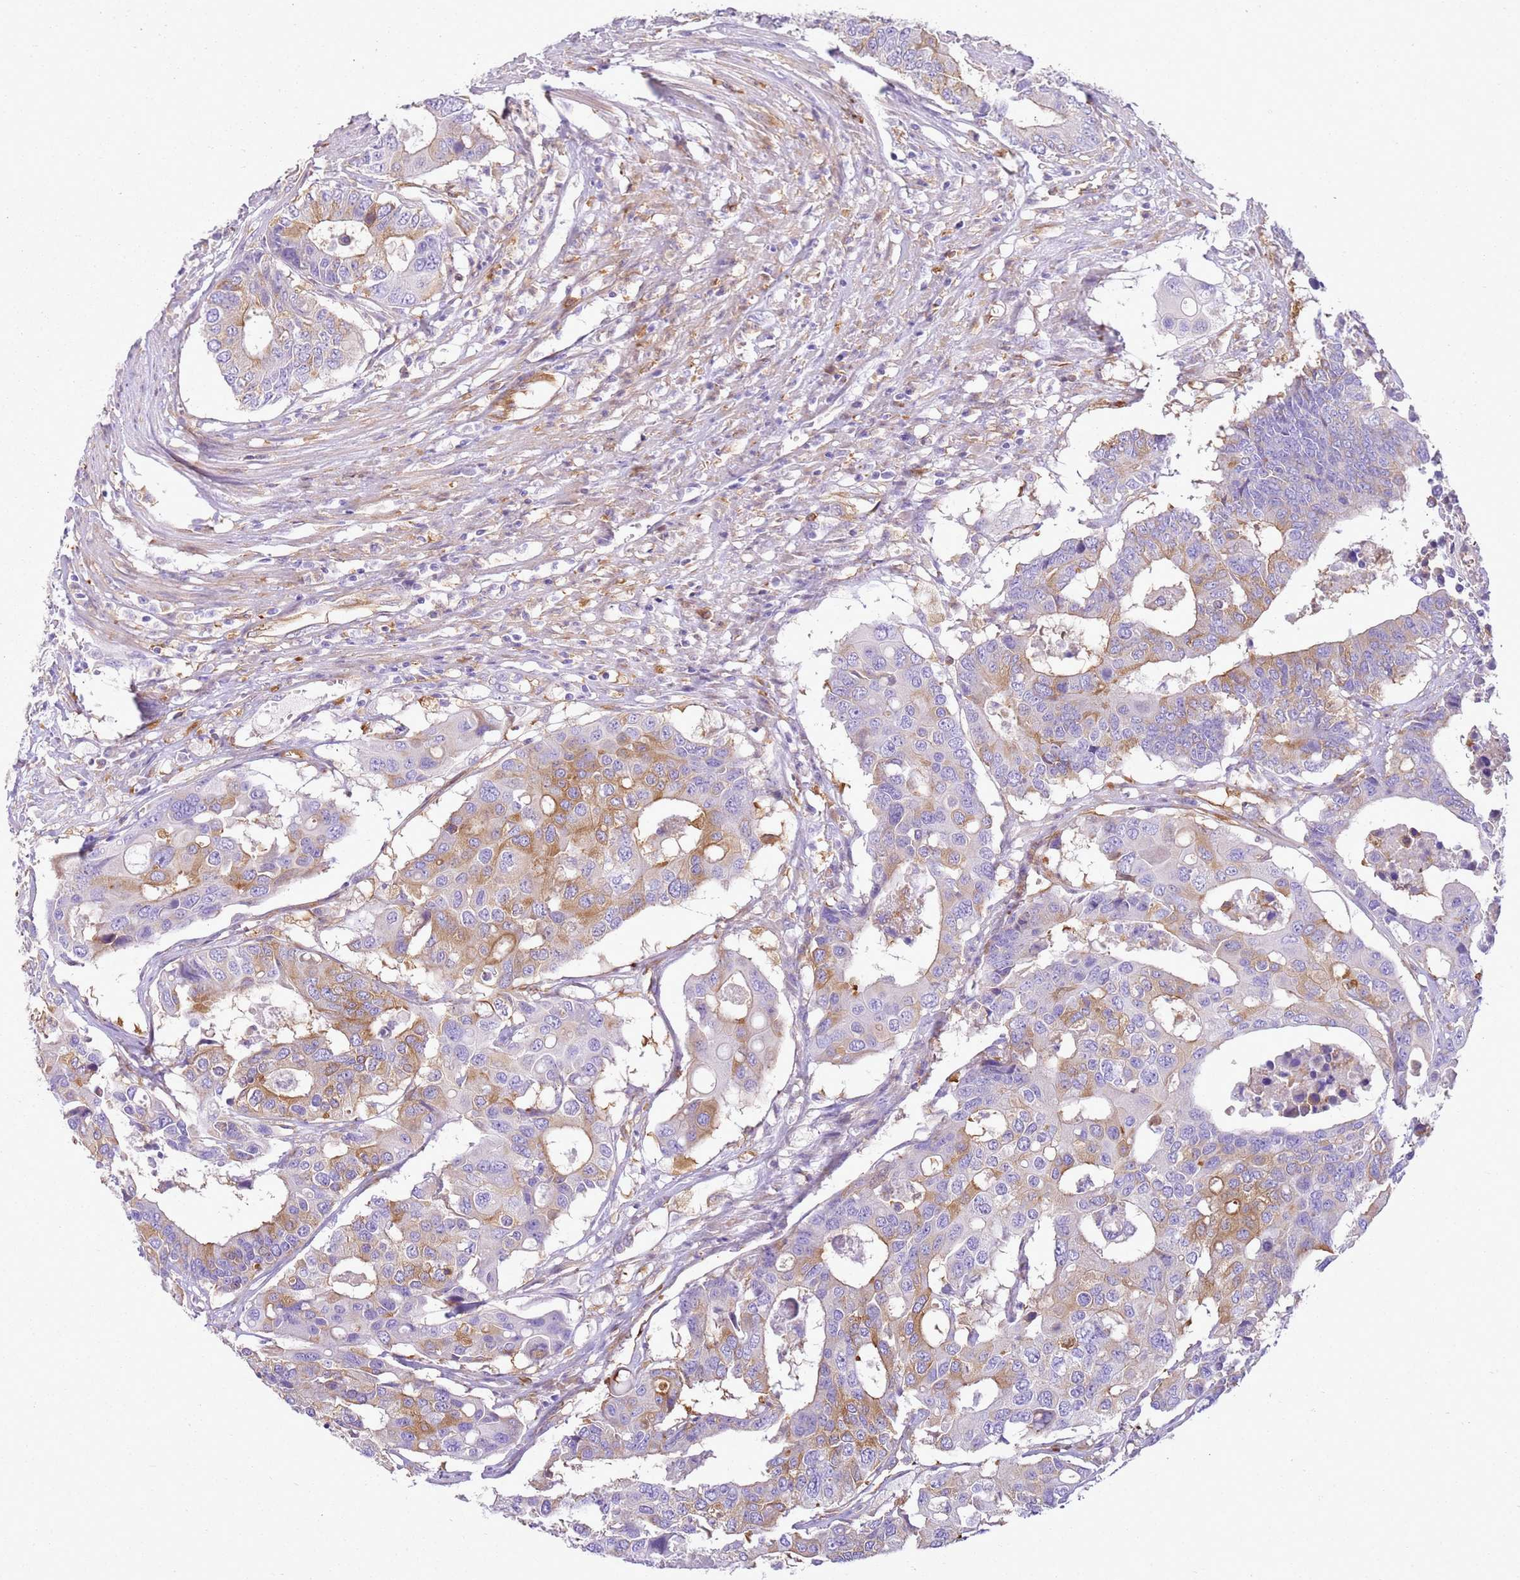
{"staining": {"intensity": "moderate", "quantity": "25%-75%", "location": "cytoplasmic/membranous"}, "tissue": "colorectal cancer", "cell_type": "Tumor cells", "image_type": "cancer", "snomed": [{"axis": "morphology", "description": "Adenocarcinoma, NOS"}, {"axis": "topography", "description": "Colon"}], "caption": "Immunohistochemistry (DAB) staining of human colorectal adenocarcinoma exhibits moderate cytoplasmic/membranous protein expression in approximately 25%-75% of tumor cells. Ihc stains the protein in brown and the nuclei are stained blue.", "gene": "SNX21", "patient": {"sex": "male", "age": 77}}